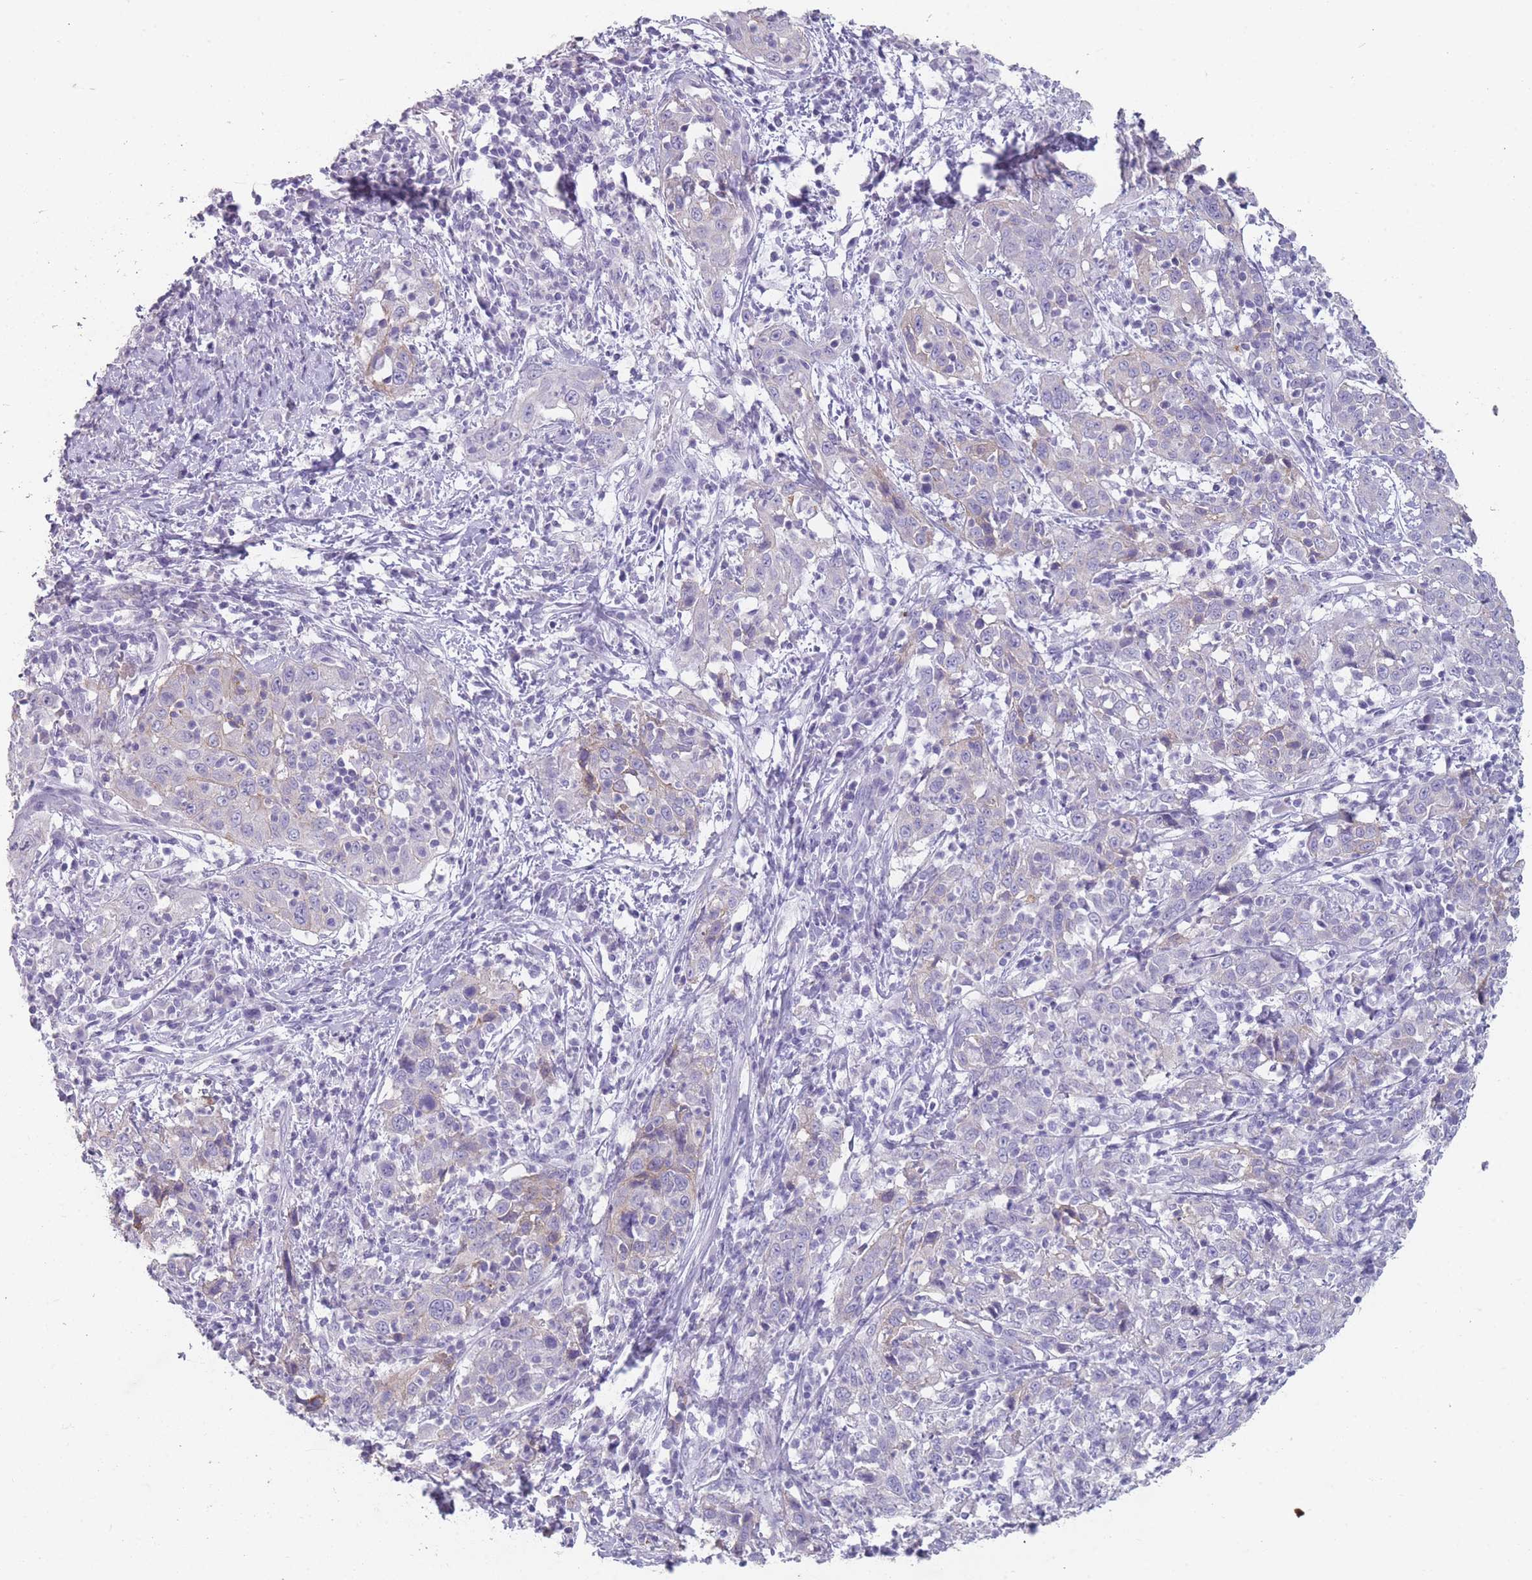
{"staining": {"intensity": "negative", "quantity": "none", "location": "none"}, "tissue": "cervical cancer", "cell_type": "Tumor cells", "image_type": "cancer", "snomed": [{"axis": "morphology", "description": "Squamous cell carcinoma, NOS"}, {"axis": "topography", "description": "Cervix"}], "caption": "DAB immunohistochemical staining of squamous cell carcinoma (cervical) displays no significant positivity in tumor cells.", "gene": "RHBG", "patient": {"sex": "female", "age": 46}}